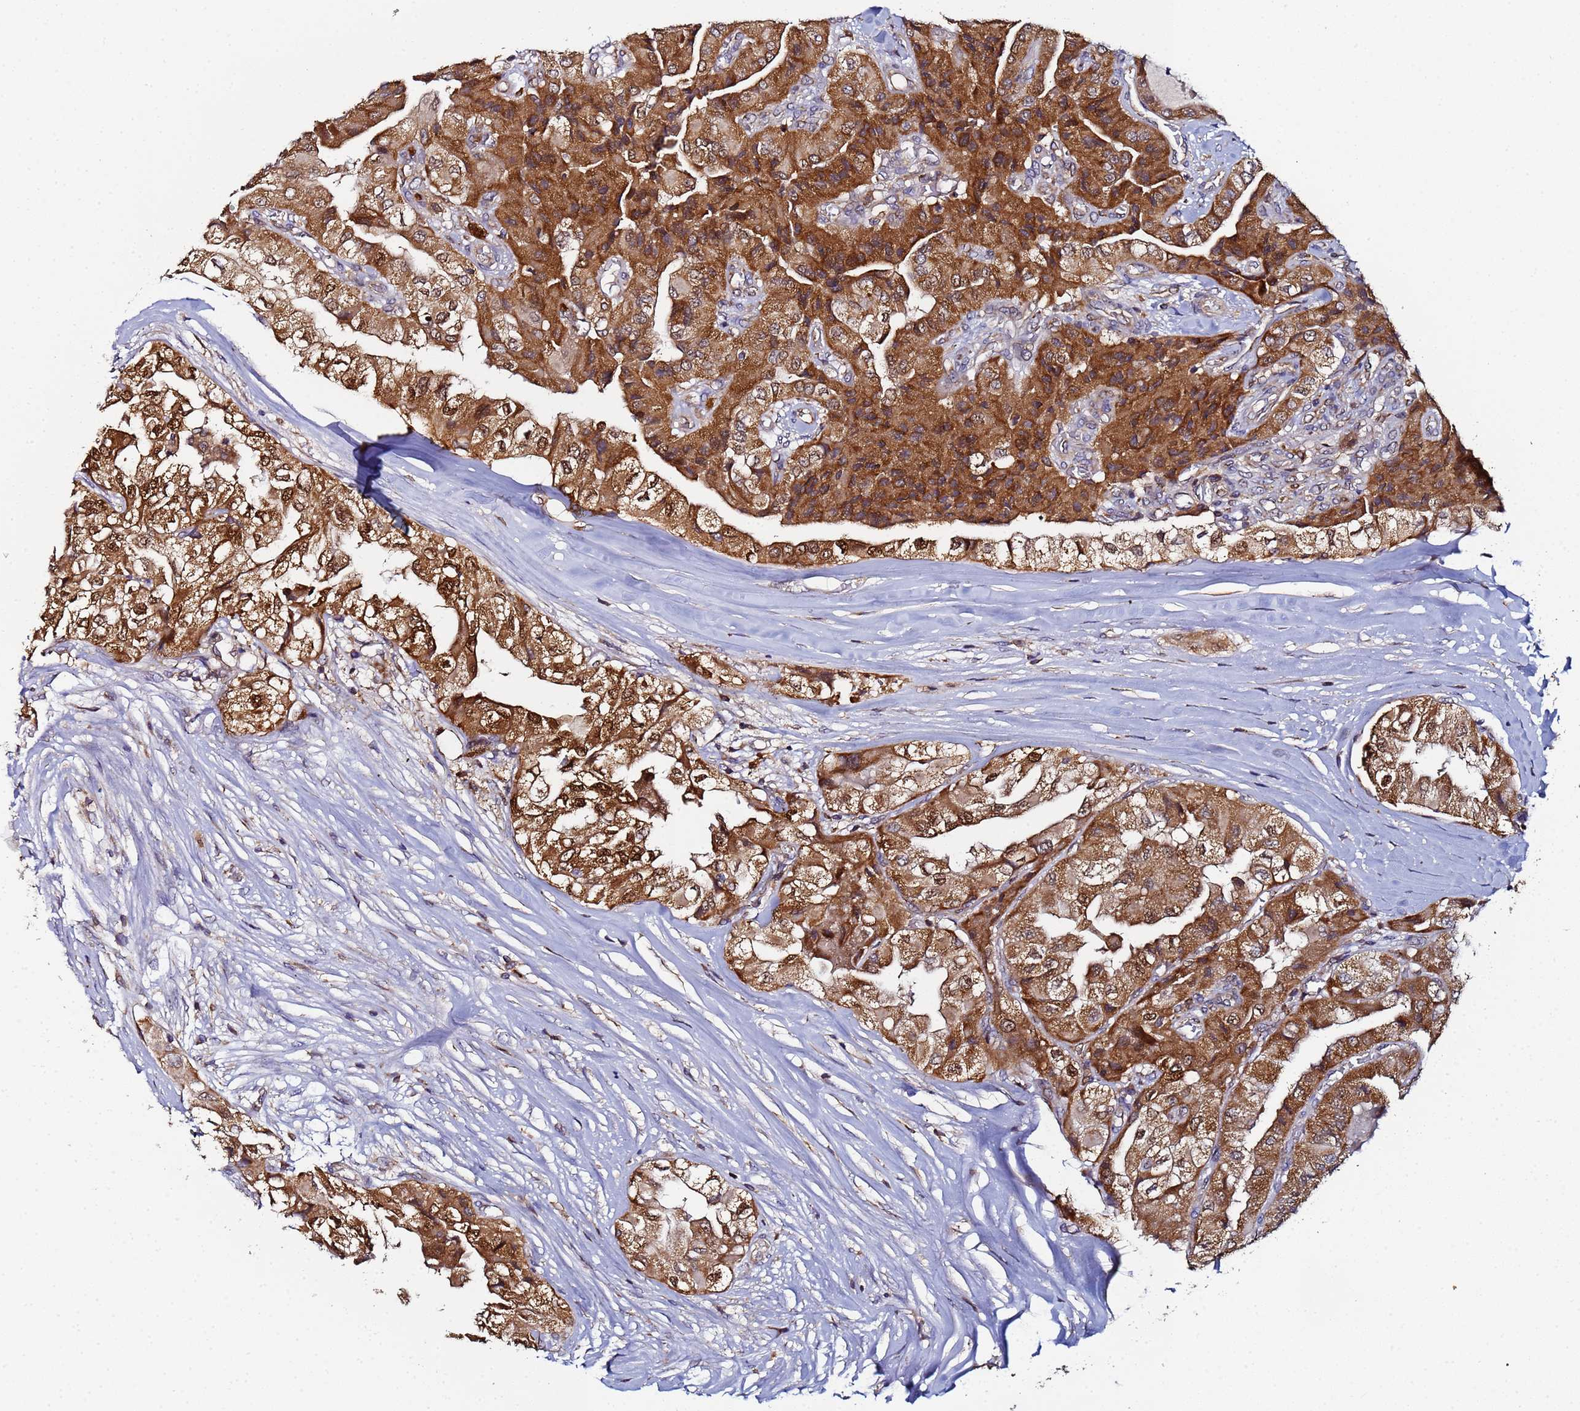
{"staining": {"intensity": "strong", "quantity": ">75%", "location": "cytoplasmic/membranous"}, "tissue": "head and neck cancer", "cell_type": "Tumor cells", "image_type": "cancer", "snomed": [{"axis": "morphology", "description": "Adenocarcinoma, NOS"}, {"axis": "topography", "description": "Head-Neck"}], "caption": "High-magnification brightfield microscopy of head and neck adenocarcinoma stained with DAB (brown) and counterstained with hematoxylin (blue). tumor cells exhibit strong cytoplasmic/membranous expression is appreciated in about>75% of cells.", "gene": "CCDC127", "patient": {"sex": "male", "age": 66}}